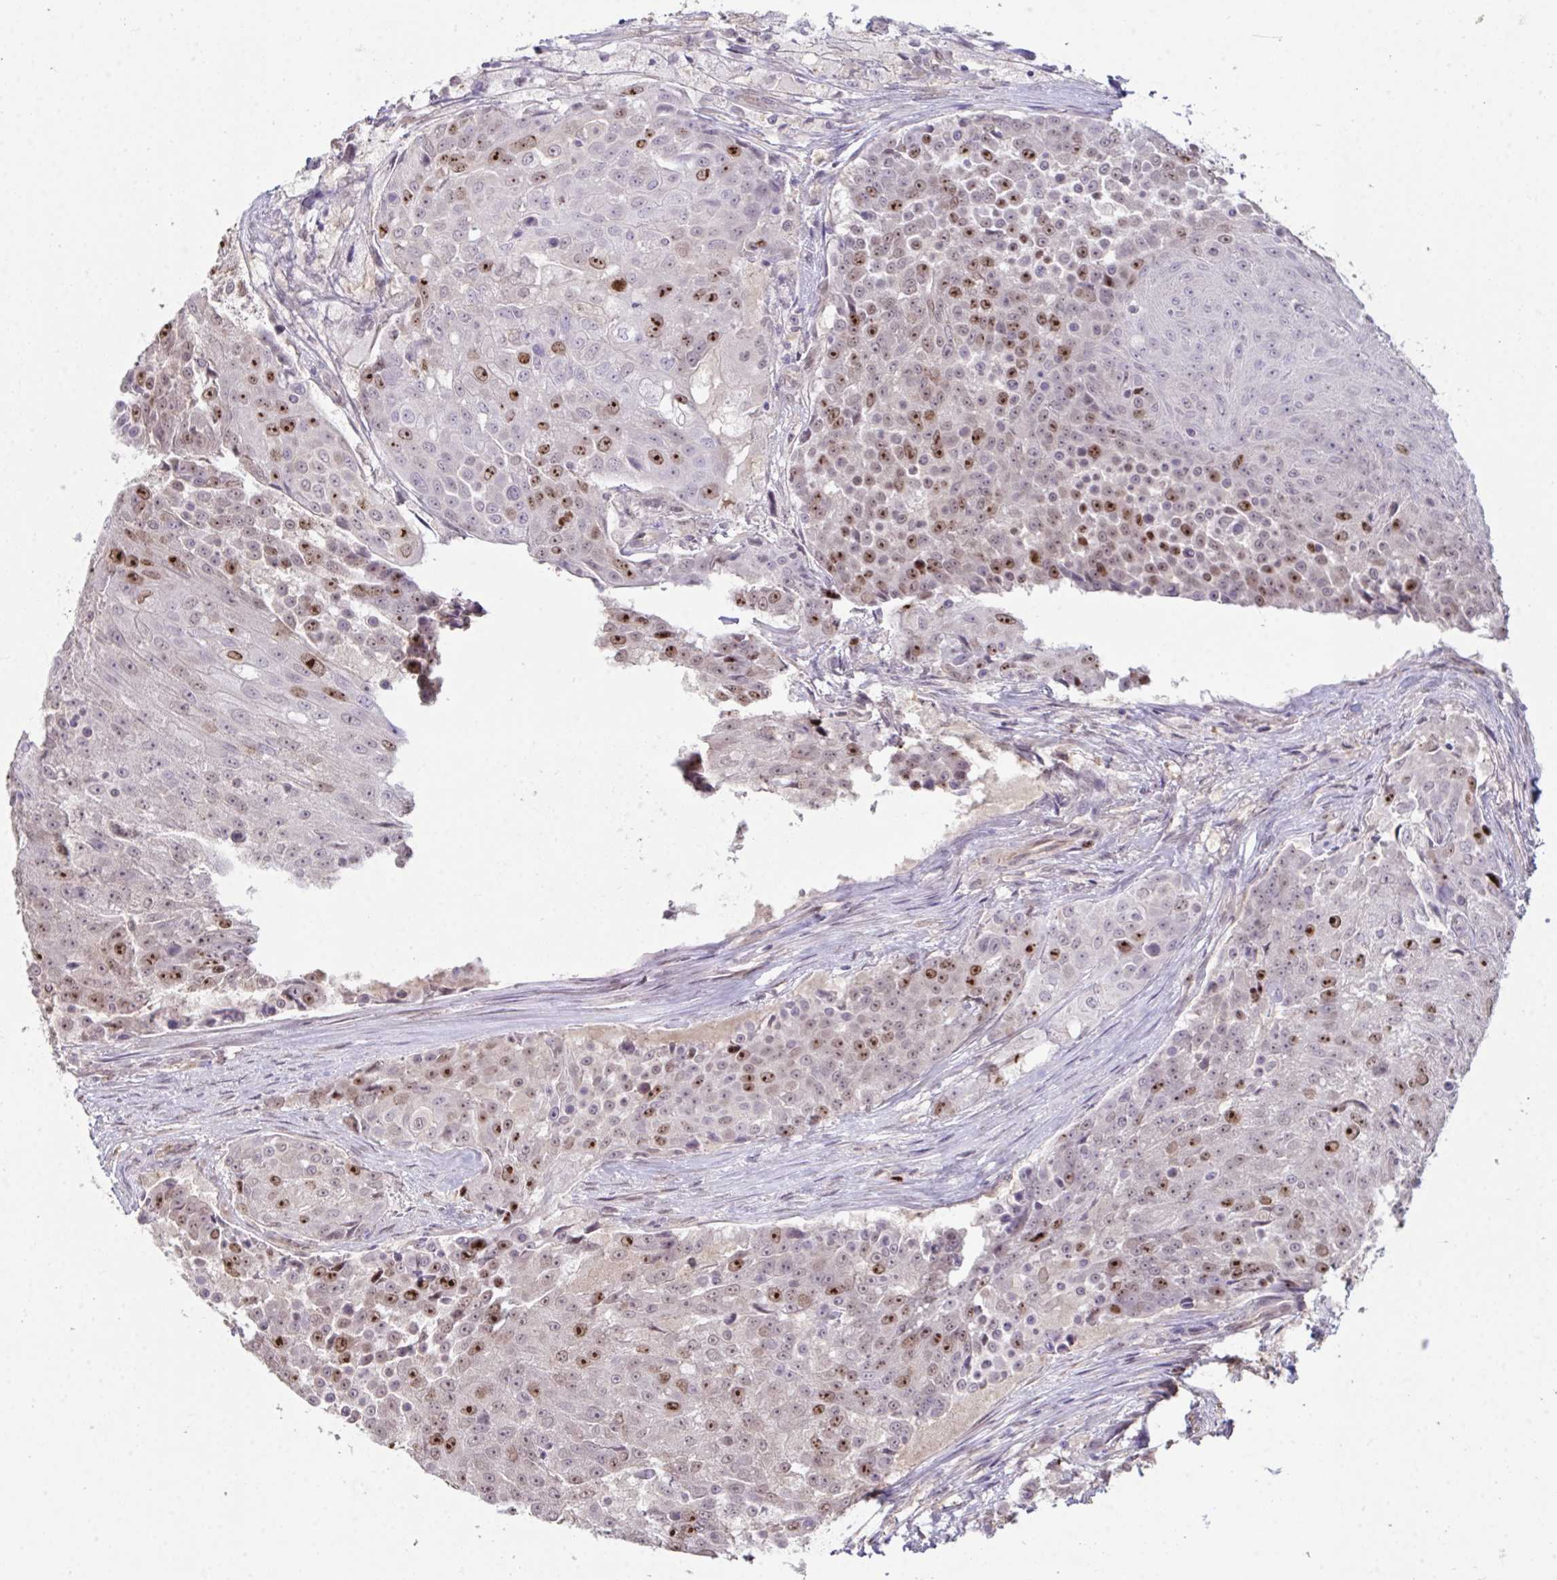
{"staining": {"intensity": "strong", "quantity": "25%-75%", "location": "nuclear"}, "tissue": "urothelial cancer", "cell_type": "Tumor cells", "image_type": "cancer", "snomed": [{"axis": "morphology", "description": "Urothelial carcinoma, High grade"}, {"axis": "topography", "description": "Urinary bladder"}], "caption": "IHC photomicrograph of neoplastic tissue: human urothelial cancer stained using immunohistochemistry shows high levels of strong protein expression localized specifically in the nuclear of tumor cells, appearing as a nuclear brown color.", "gene": "SETD7", "patient": {"sex": "female", "age": 63}}